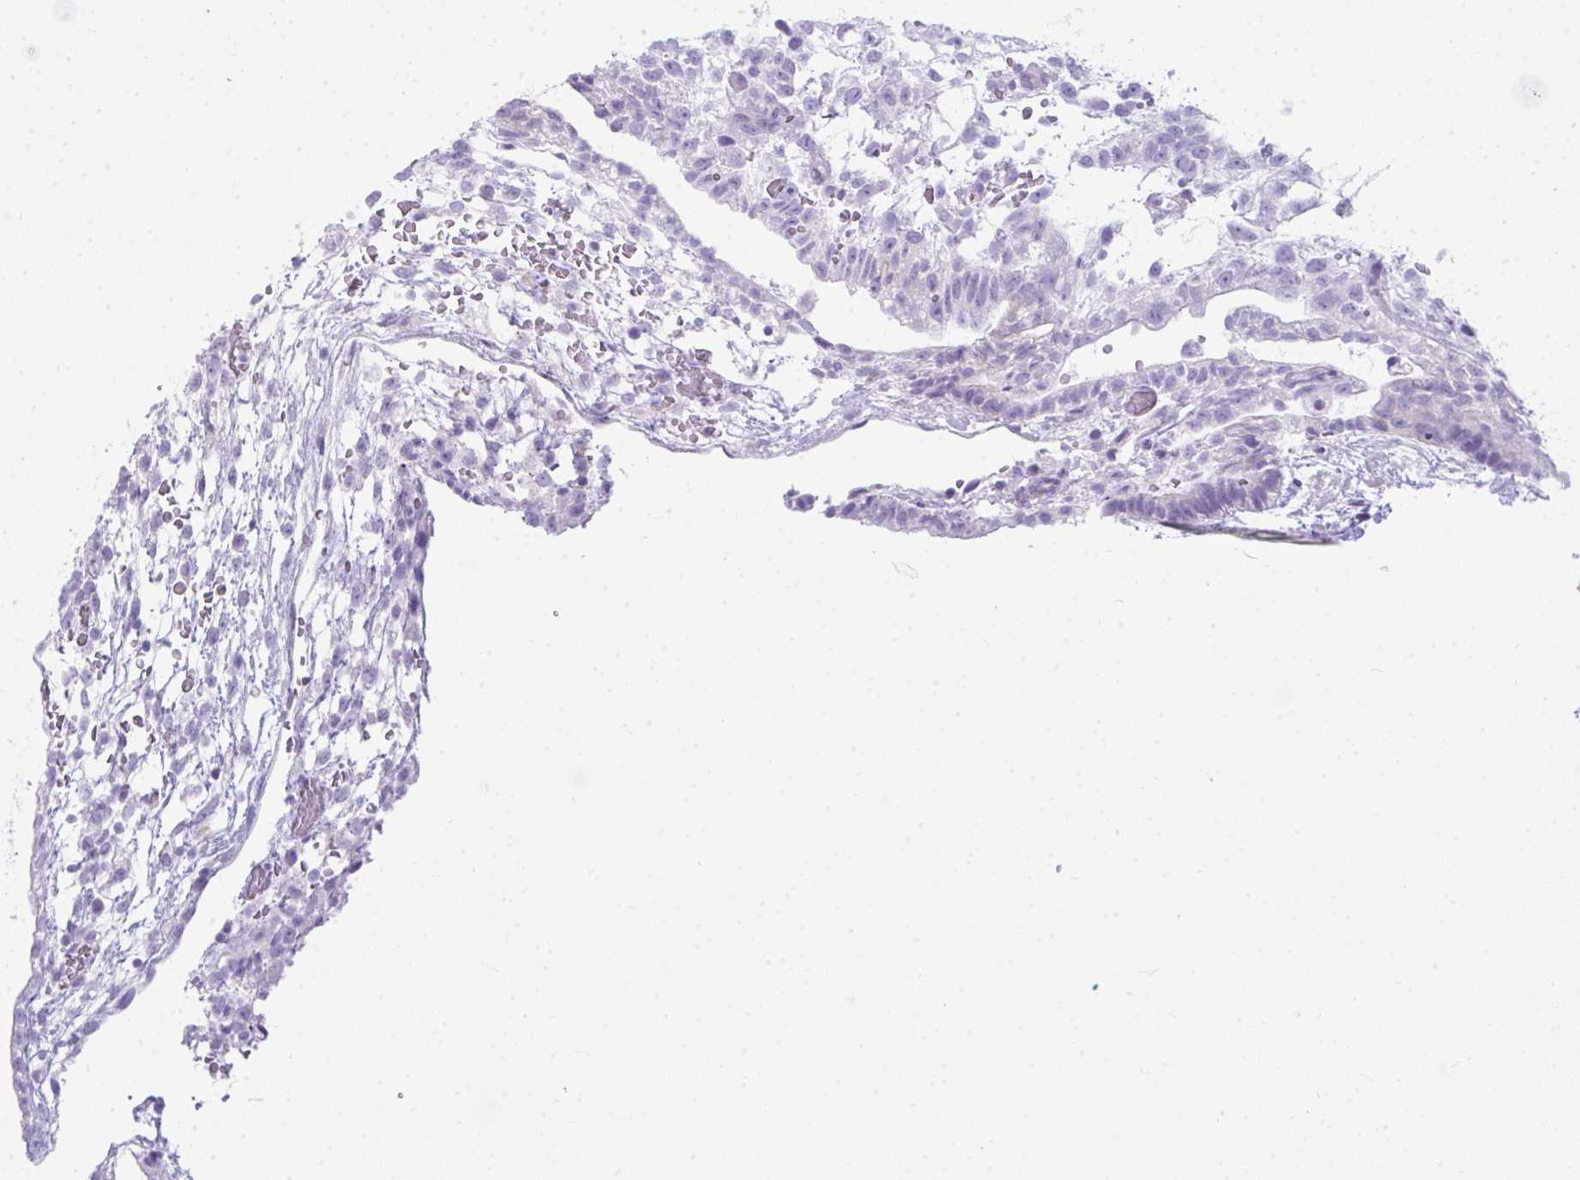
{"staining": {"intensity": "negative", "quantity": "none", "location": "none"}, "tissue": "testis cancer", "cell_type": "Tumor cells", "image_type": "cancer", "snomed": [{"axis": "morphology", "description": "Carcinoma, Embryonal, NOS"}, {"axis": "topography", "description": "Testis"}], "caption": "Tumor cells are negative for protein expression in human testis cancer.", "gene": "RASL10A", "patient": {"sex": "male", "age": 32}}